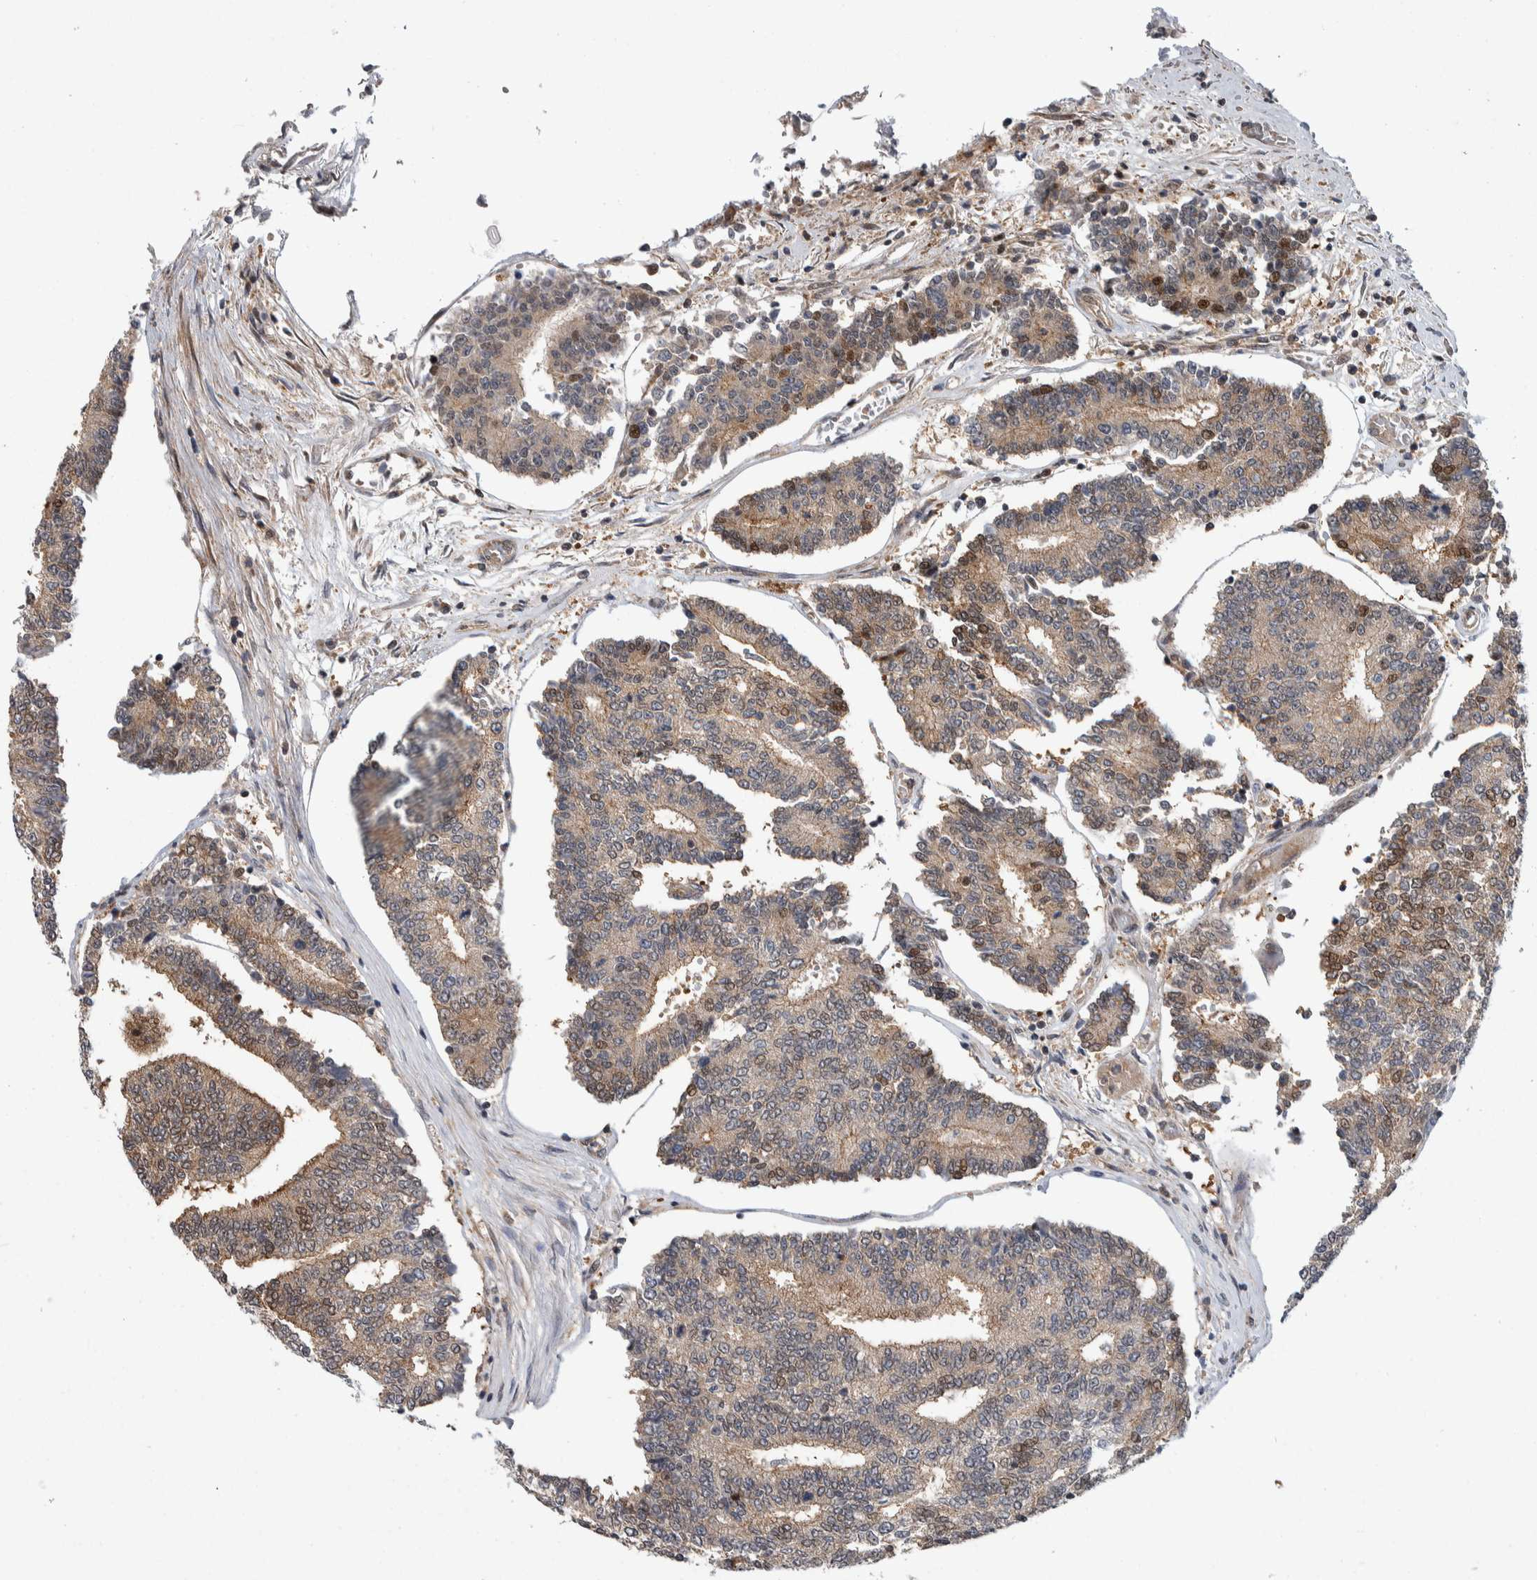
{"staining": {"intensity": "weak", "quantity": ">75%", "location": "cytoplasmic/membranous,nuclear"}, "tissue": "prostate cancer", "cell_type": "Tumor cells", "image_type": "cancer", "snomed": [{"axis": "morphology", "description": "Normal tissue, NOS"}, {"axis": "morphology", "description": "Adenocarcinoma, High grade"}, {"axis": "topography", "description": "Prostate"}, {"axis": "topography", "description": "Seminal veicle"}], "caption": "High-magnification brightfield microscopy of prostate high-grade adenocarcinoma stained with DAB (3,3'-diaminobenzidine) (brown) and counterstained with hematoxylin (blue). tumor cells exhibit weak cytoplasmic/membranous and nuclear staining is seen in approximately>75% of cells. Nuclei are stained in blue.", "gene": "PTPA", "patient": {"sex": "male", "age": 55}}